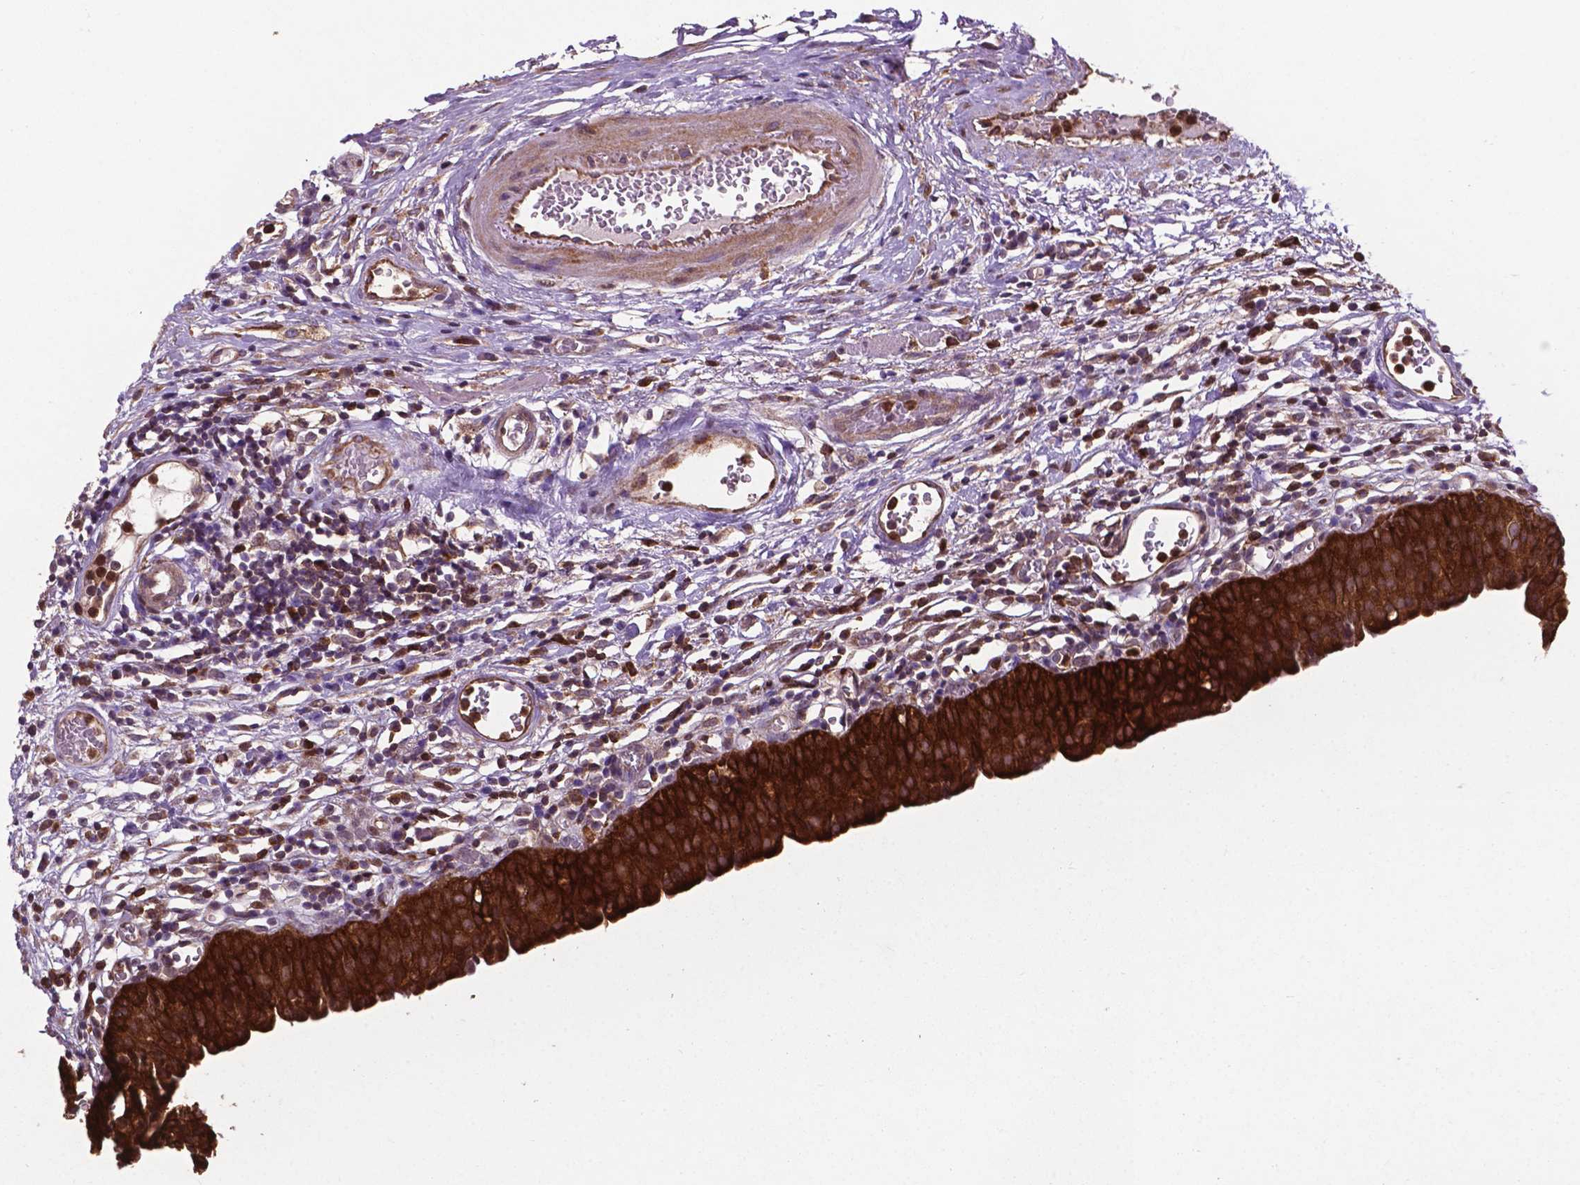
{"staining": {"intensity": "strong", "quantity": ">75%", "location": "cytoplasmic/membranous"}, "tissue": "urinary bladder", "cell_type": "Urothelial cells", "image_type": "normal", "snomed": [{"axis": "morphology", "description": "Normal tissue, NOS"}, {"axis": "morphology", "description": "Inflammation, NOS"}, {"axis": "topography", "description": "Urinary bladder"}], "caption": "Urothelial cells demonstrate high levels of strong cytoplasmic/membranous positivity in about >75% of cells in normal human urinary bladder.", "gene": "SMAD3", "patient": {"sex": "male", "age": 57}}